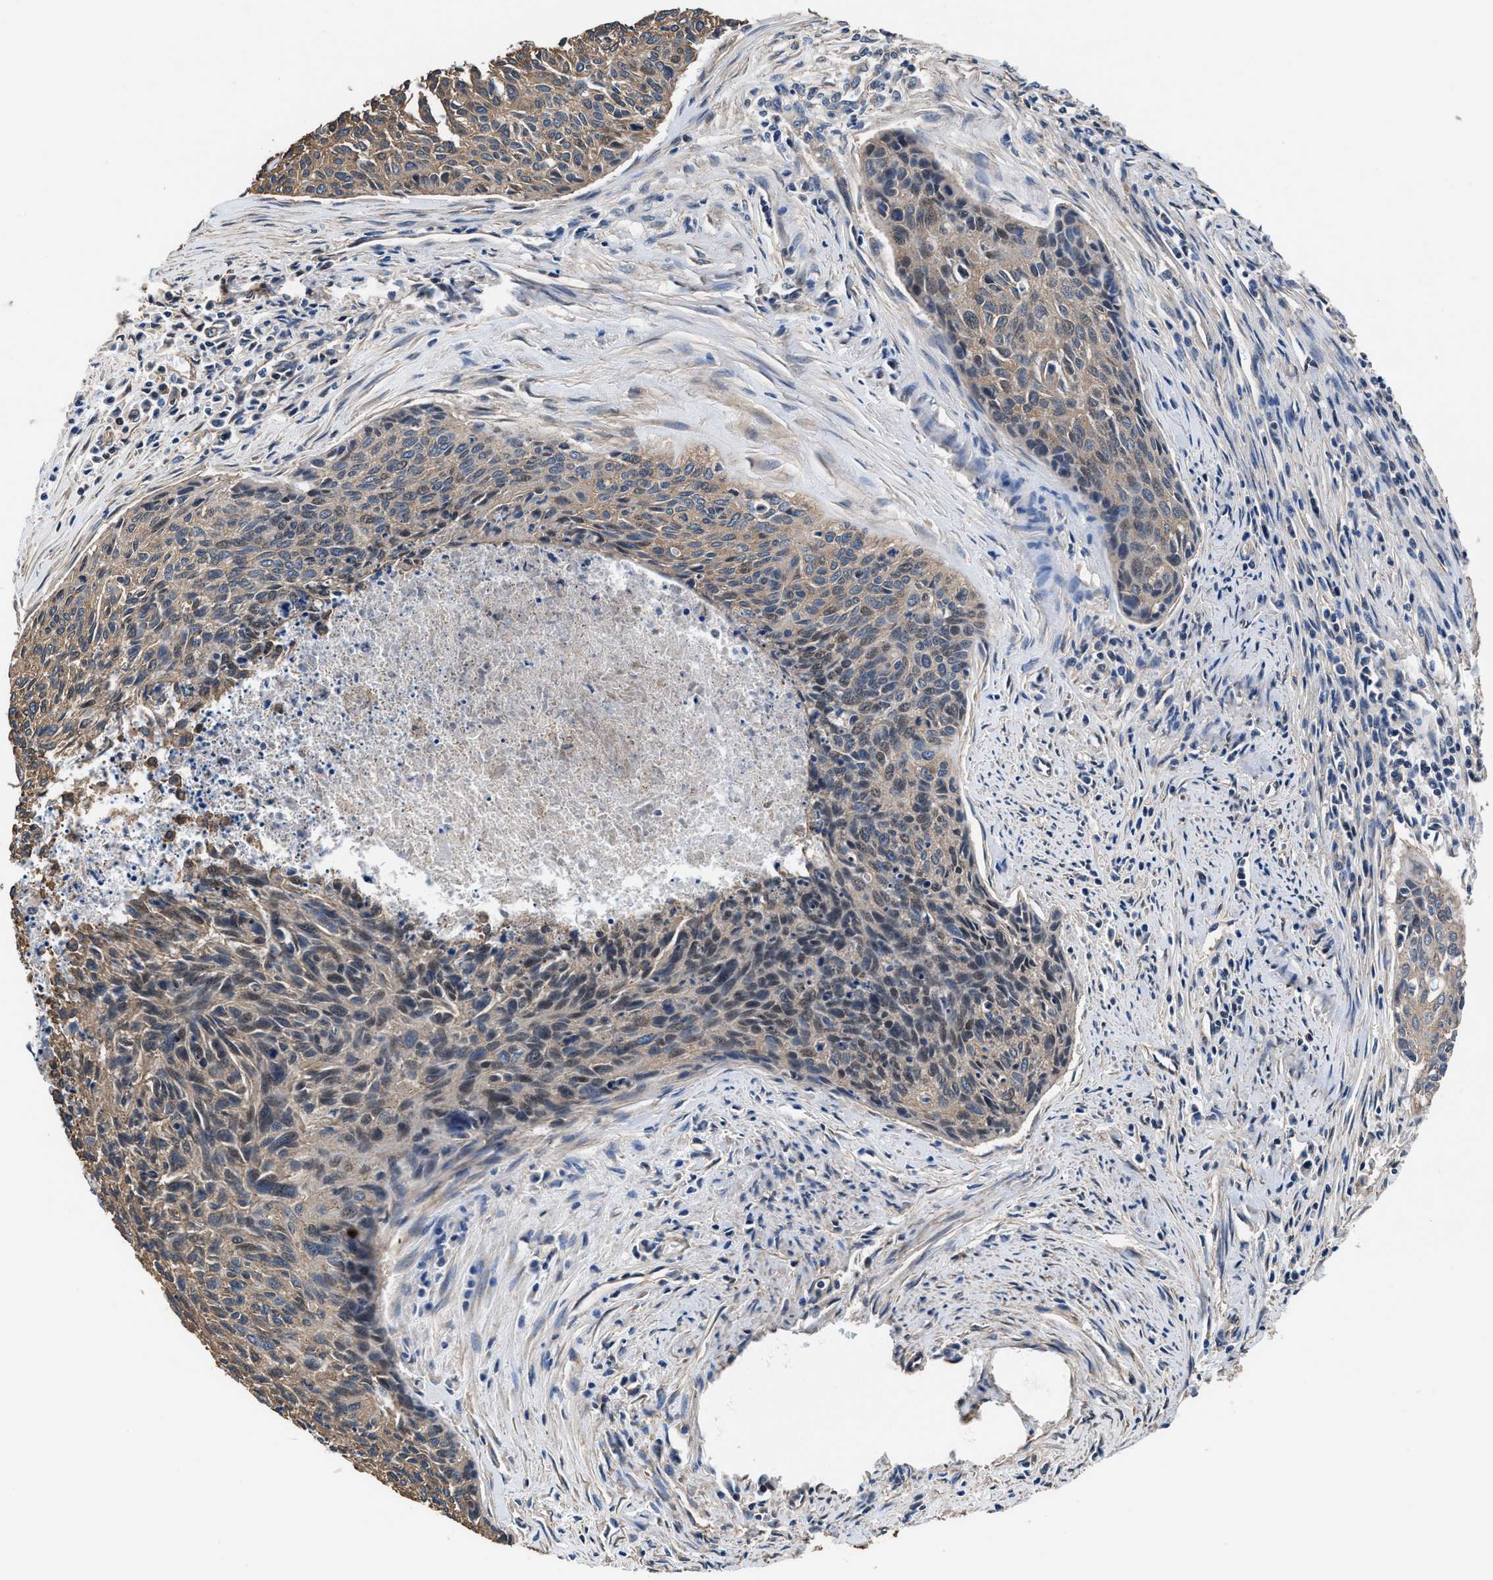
{"staining": {"intensity": "weak", "quantity": "25%-75%", "location": "cytoplasmic/membranous"}, "tissue": "cervical cancer", "cell_type": "Tumor cells", "image_type": "cancer", "snomed": [{"axis": "morphology", "description": "Squamous cell carcinoma, NOS"}, {"axis": "topography", "description": "Cervix"}], "caption": "High-magnification brightfield microscopy of cervical cancer (squamous cell carcinoma) stained with DAB (brown) and counterstained with hematoxylin (blue). tumor cells exhibit weak cytoplasmic/membranous positivity is present in about25%-75% of cells.", "gene": "NKTR", "patient": {"sex": "female", "age": 55}}